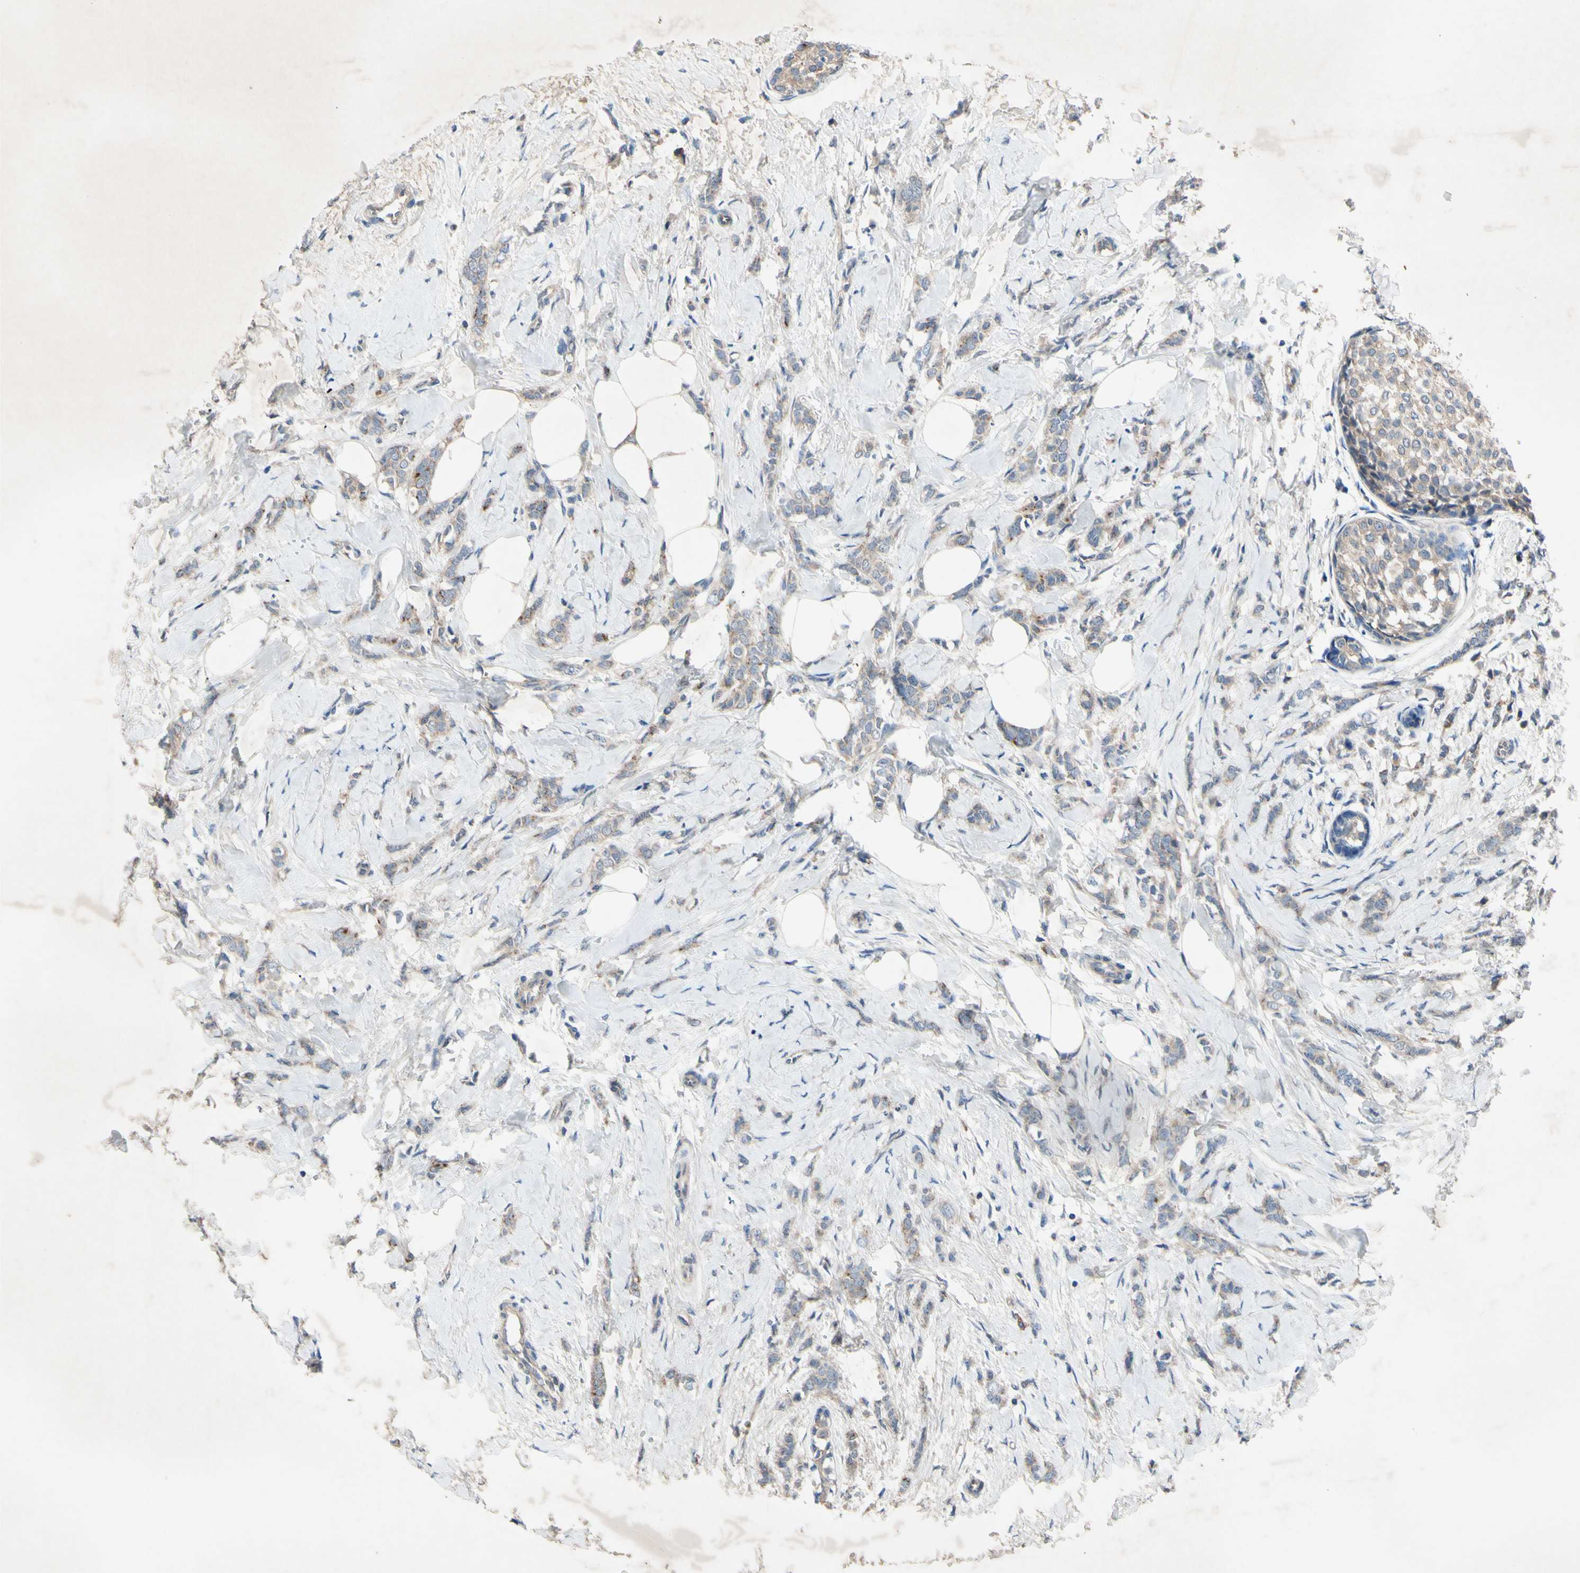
{"staining": {"intensity": "weak", "quantity": ">75%", "location": "cytoplasmic/membranous"}, "tissue": "breast cancer", "cell_type": "Tumor cells", "image_type": "cancer", "snomed": [{"axis": "morphology", "description": "Lobular carcinoma, in situ"}, {"axis": "morphology", "description": "Lobular carcinoma"}, {"axis": "topography", "description": "Breast"}], "caption": "DAB immunohistochemical staining of human lobular carcinoma (breast) shows weak cytoplasmic/membranous protein staining in approximately >75% of tumor cells.", "gene": "HILPDA", "patient": {"sex": "female", "age": 41}}